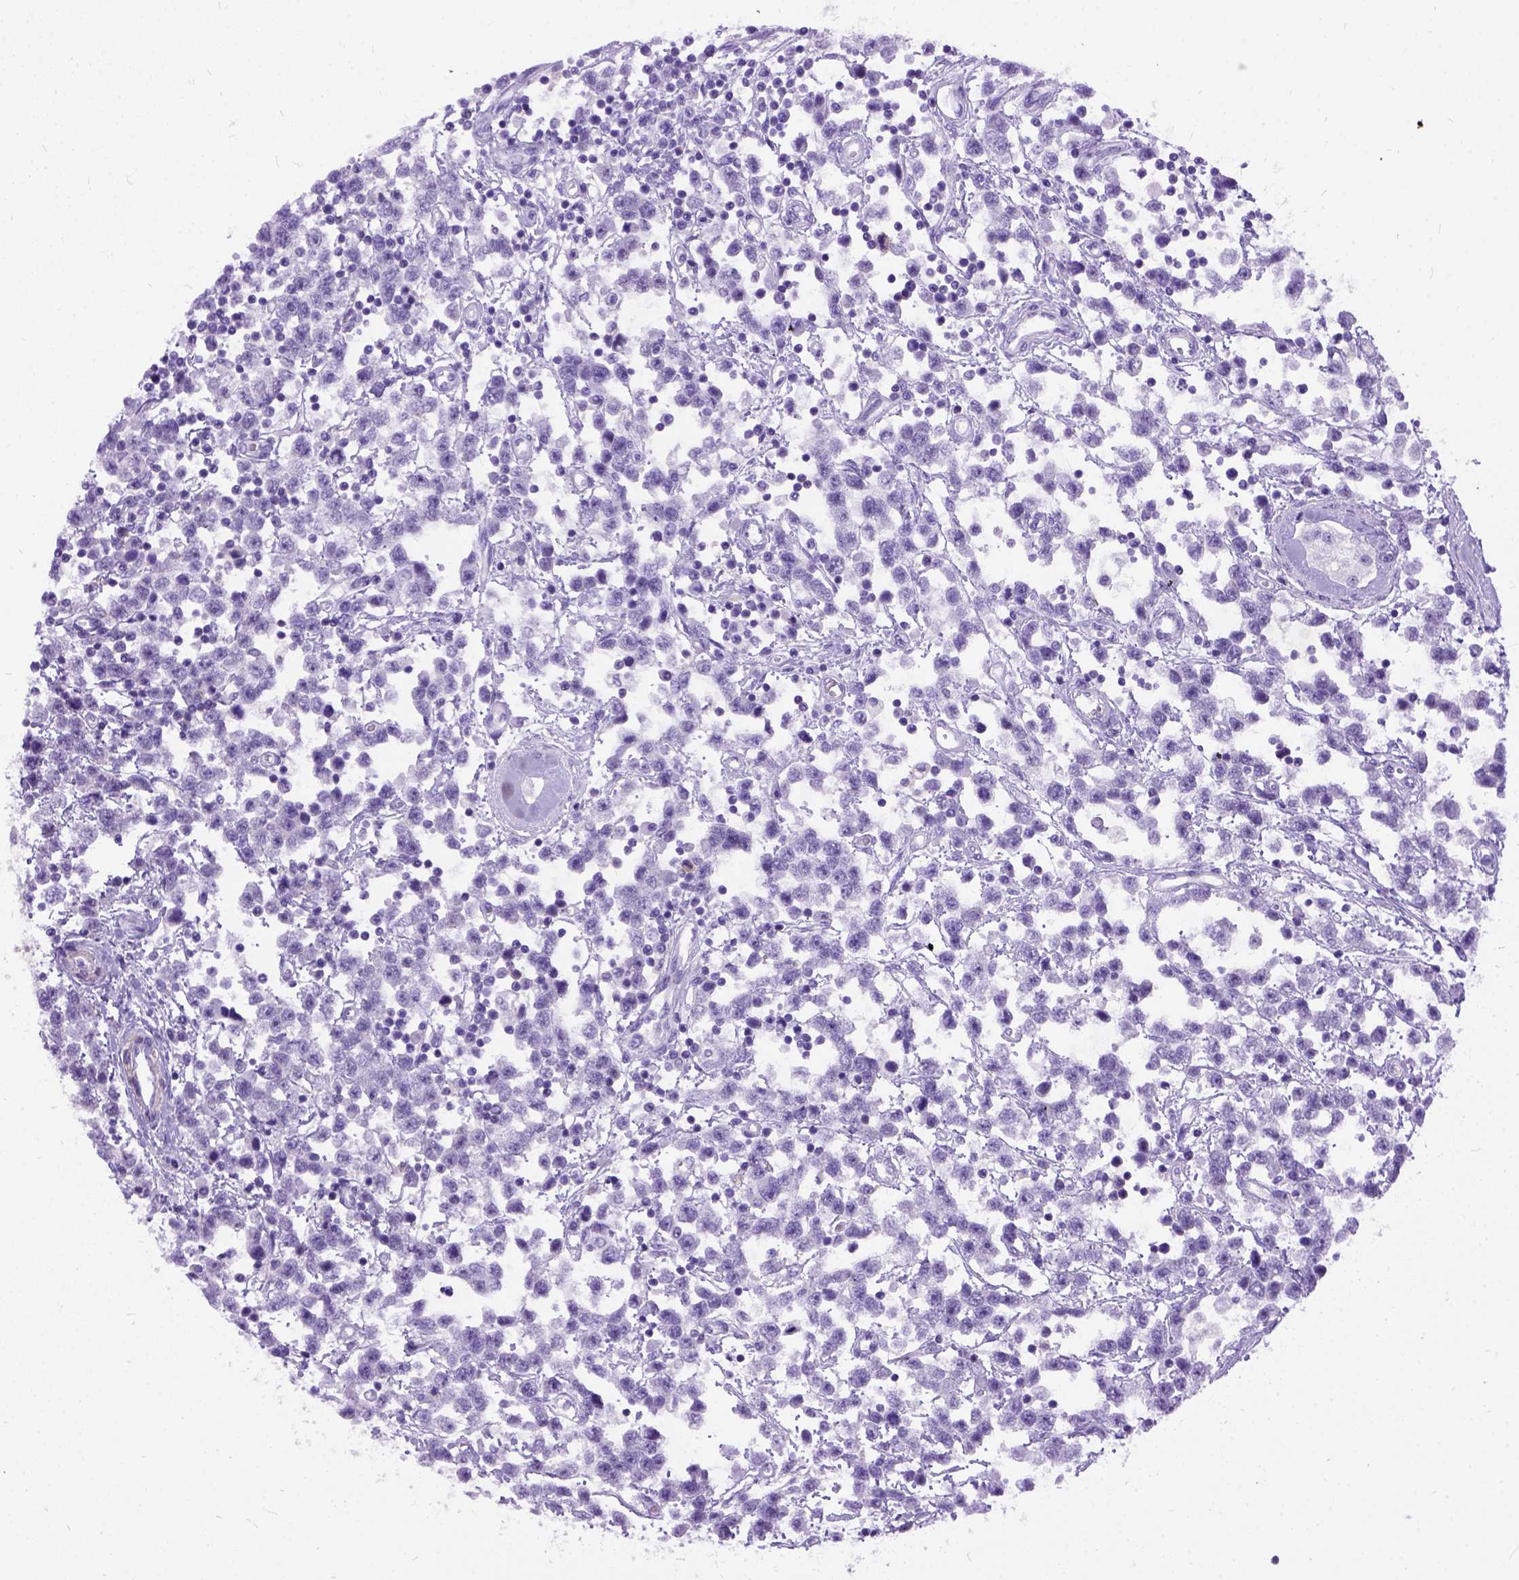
{"staining": {"intensity": "negative", "quantity": "none", "location": "none"}, "tissue": "testis cancer", "cell_type": "Tumor cells", "image_type": "cancer", "snomed": [{"axis": "morphology", "description": "Seminoma, NOS"}, {"axis": "topography", "description": "Testis"}], "caption": "There is no significant expression in tumor cells of seminoma (testis).", "gene": "PRG2", "patient": {"sex": "male", "age": 34}}